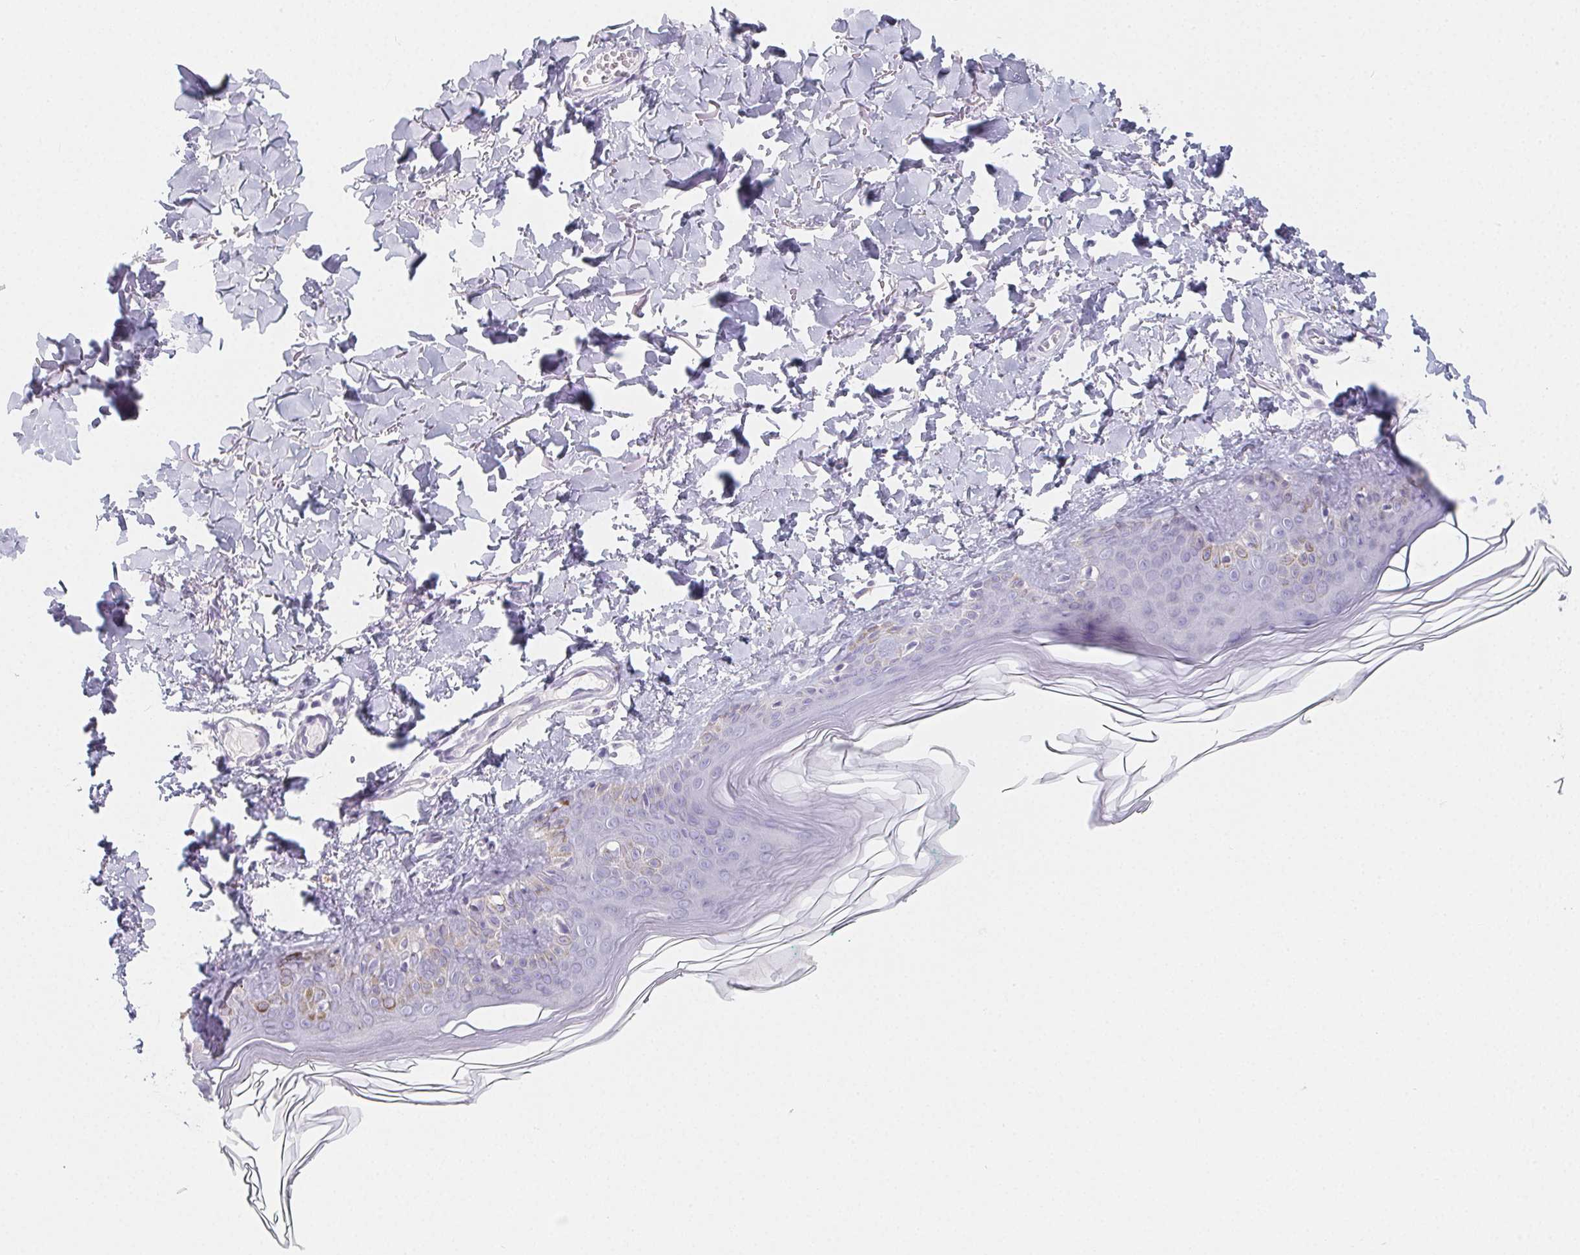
{"staining": {"intensity": "negative", "quantity": "none", "location": "none"}, "tissue": "skin", "cell_type": "Fibroblasts", "image_type": "normal", "snomed": [{"axis": "morphology", "description": "Normal tissue, NOS"}, {"axis": "topography", "description": "Skin"}, {"axis": "topography", "description": "Peripheral nerve tissue"}], "caption": "The image exhibits no significant positivity in fibroblasts of skin. Nuclei are stained in blue.", "gene": "GLIPR1L1", "patient": {"sex": "female", "age": 45}}